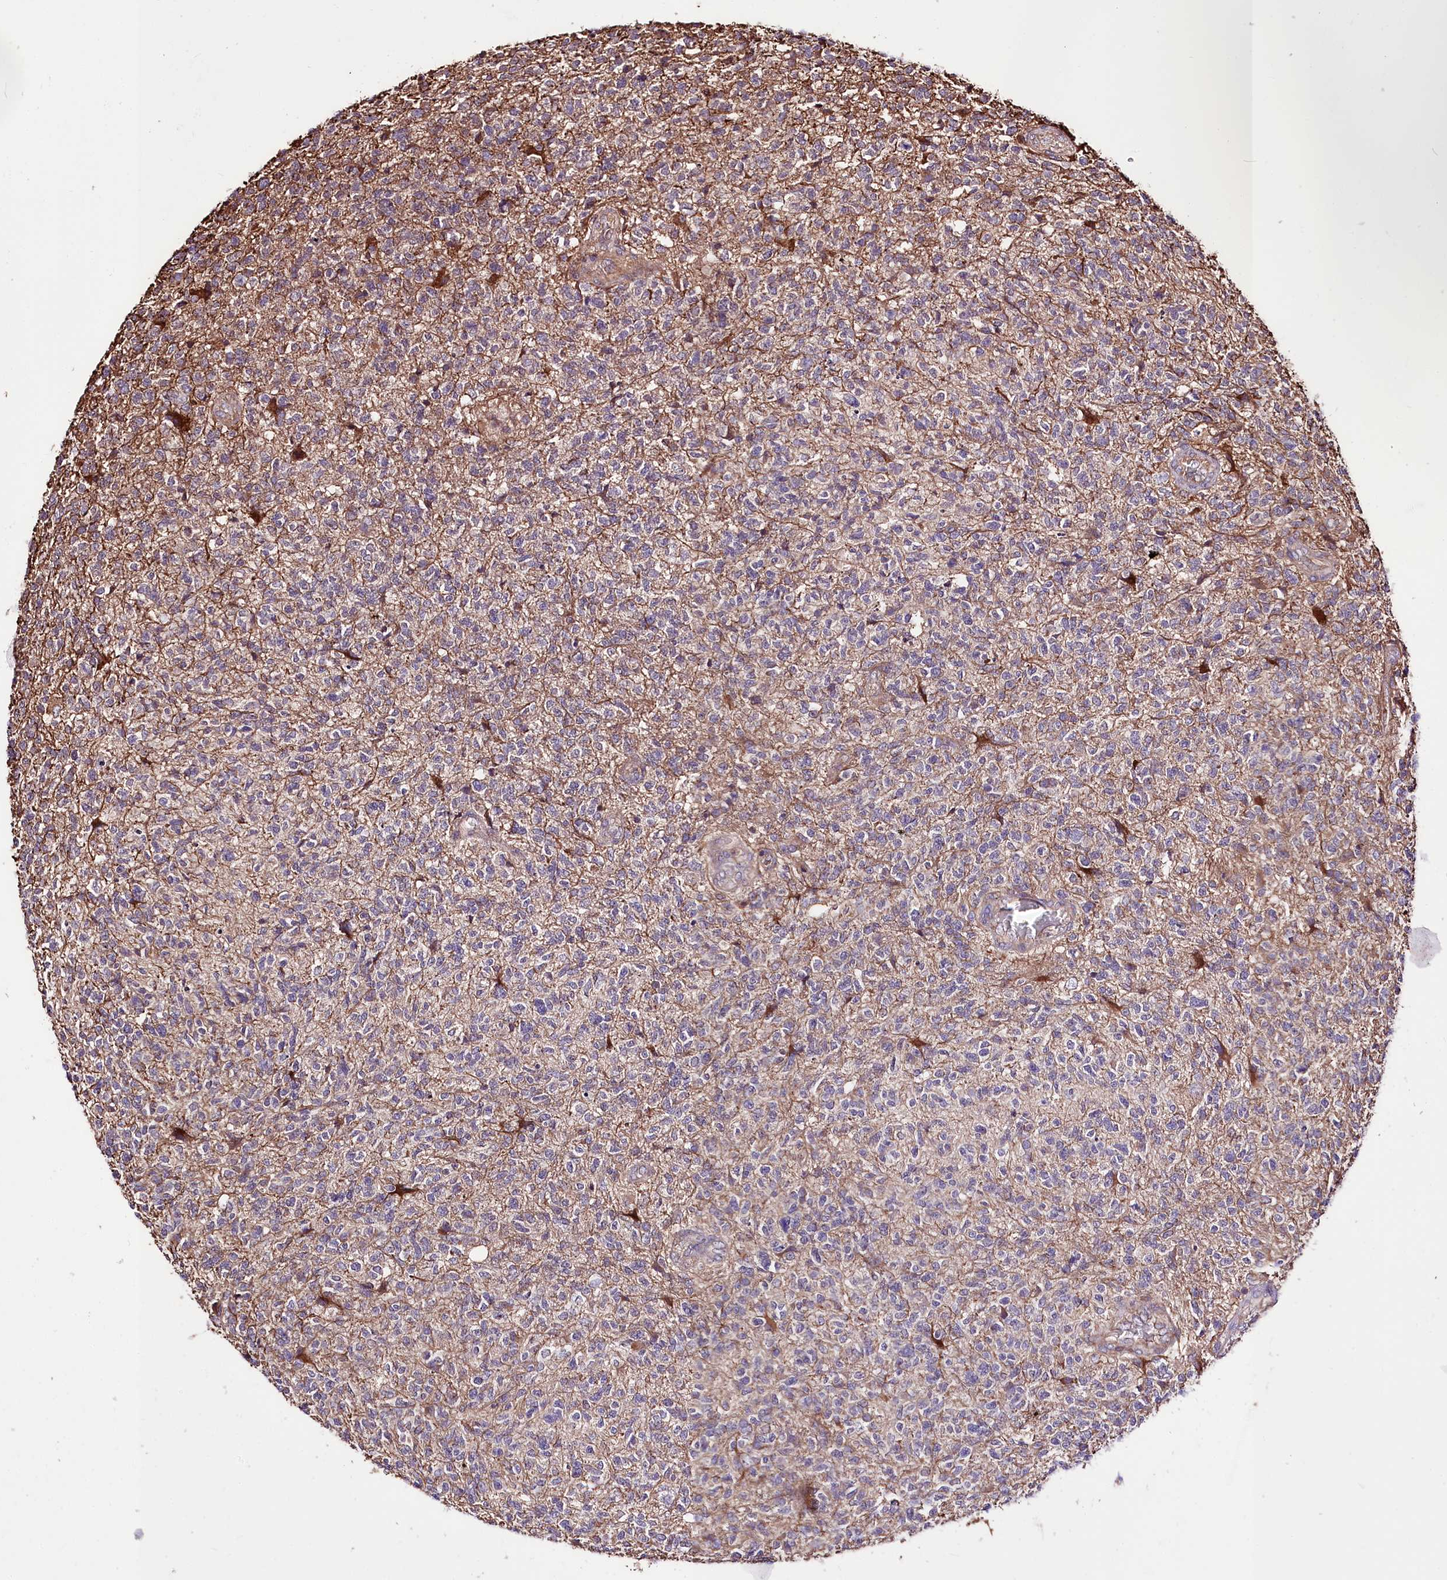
{"staining": {"intensity": "negative", "quantity": "none", "location": "none"}, "tissue": "glioma", "cell_type": "Tumor cells", "image_type": "cancer", "snomed": [{"axis": "morphology", "description": "Glioma, malignant, High grade"}, {"axis": "topography", "description": "Brain"}], "caption": "The photomicrograph displays no staining of tumor cells in glioma.", "gene": "WWC1", "patient": {"sex": "male", "age": 56}}